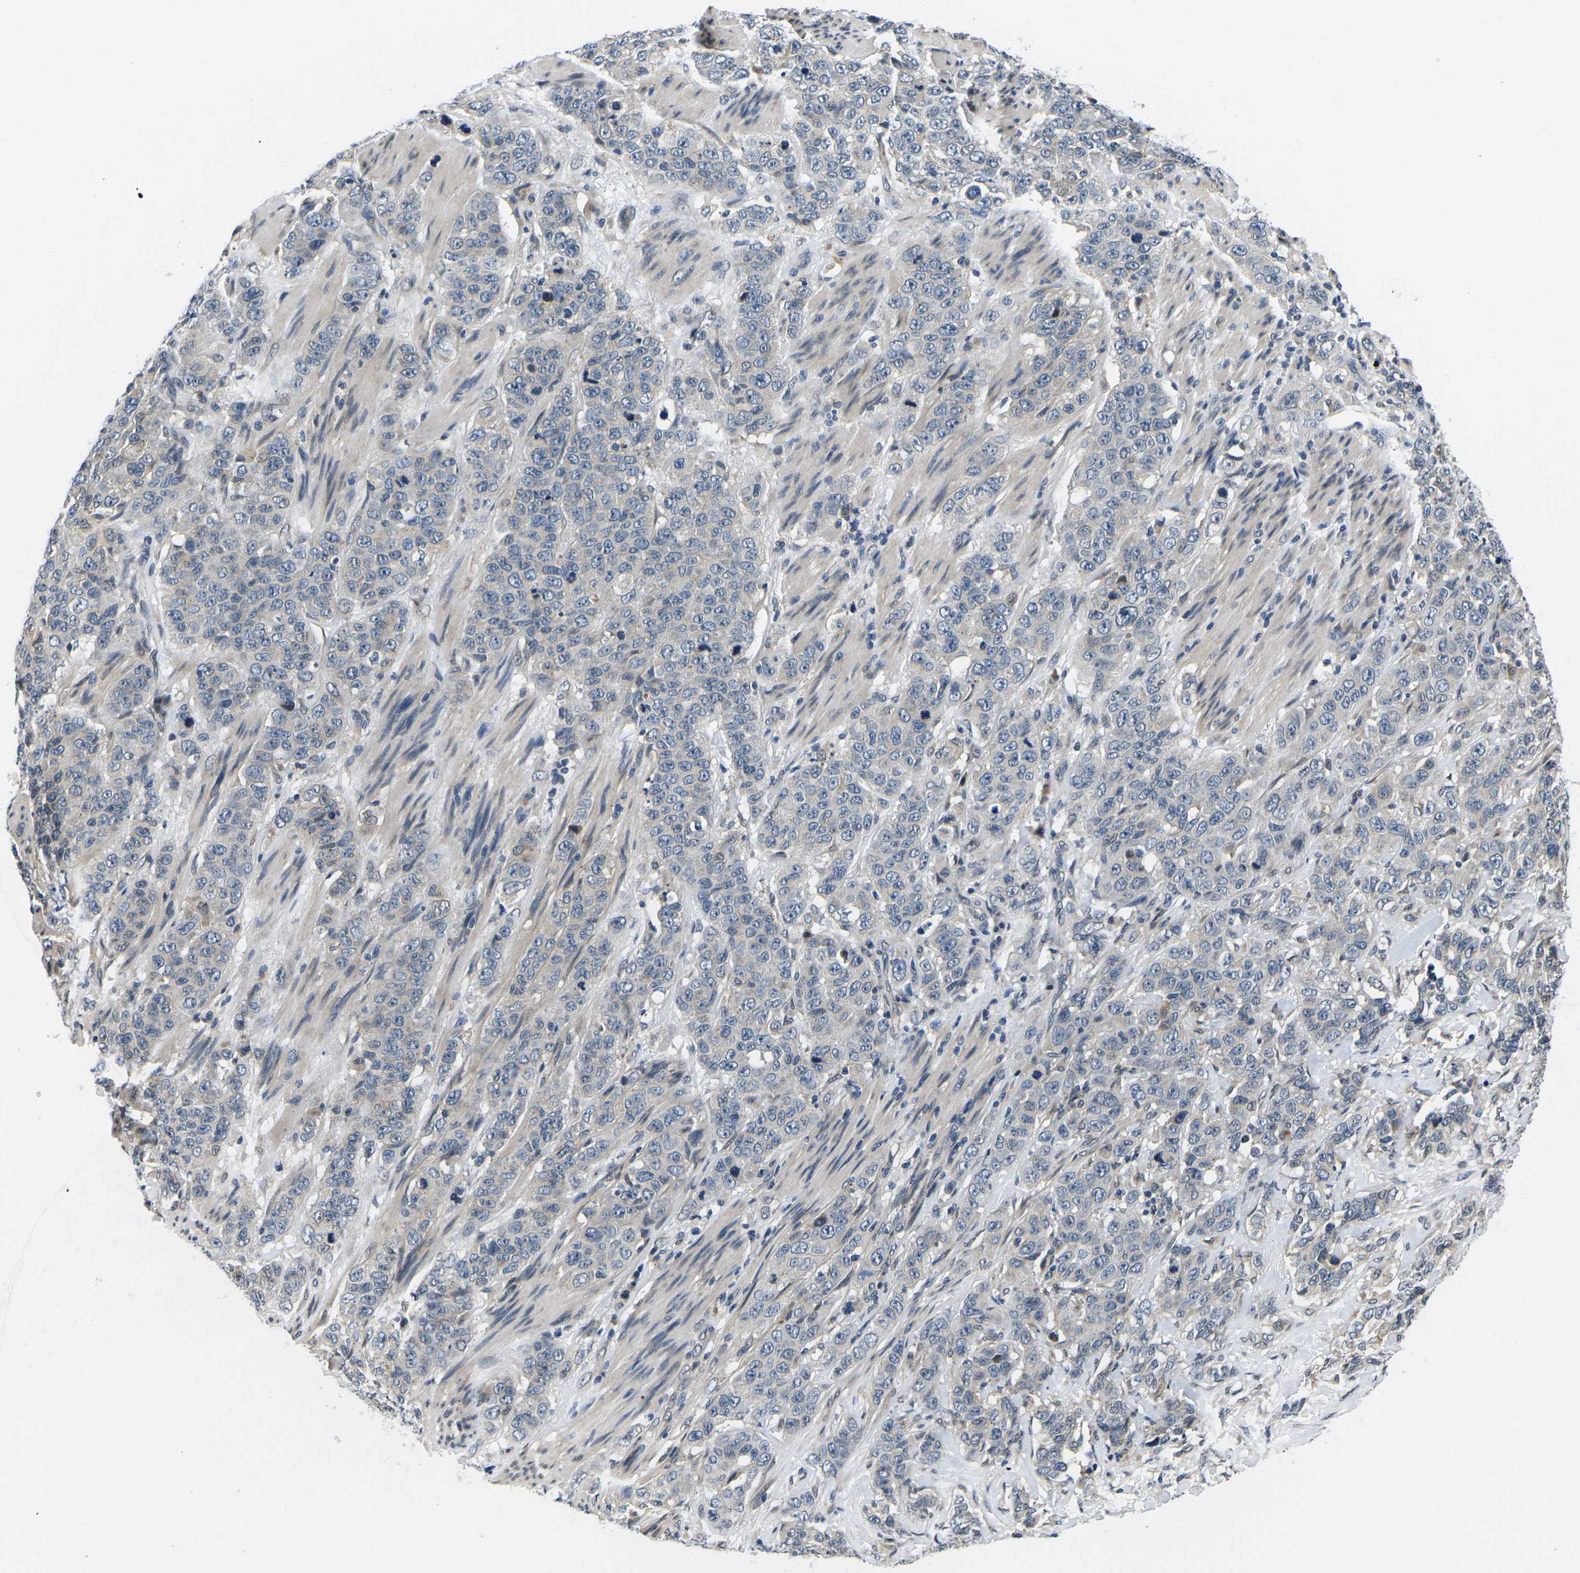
{"staining": {"intensity": "negative", "quantity": "none", "location": "none"}, "tissue": "stomach cancer", "cell_type": "Tumor cells", "image_type": "cancer", "snomed": [{"axis": "morphology", "description": "Adenocarcinoma, NOS"}, {"axis": "topography", "description": "Stomach"}], "caption": "An IHC photomicrograph of adenocarcinoma (stomach) is shown. There is no staining in tumor cells of adenocarcinoma (stomach). Nuclei are stained in blue.", "gene": "SNX10", "patient": {"sex": "male", "age": 48}}